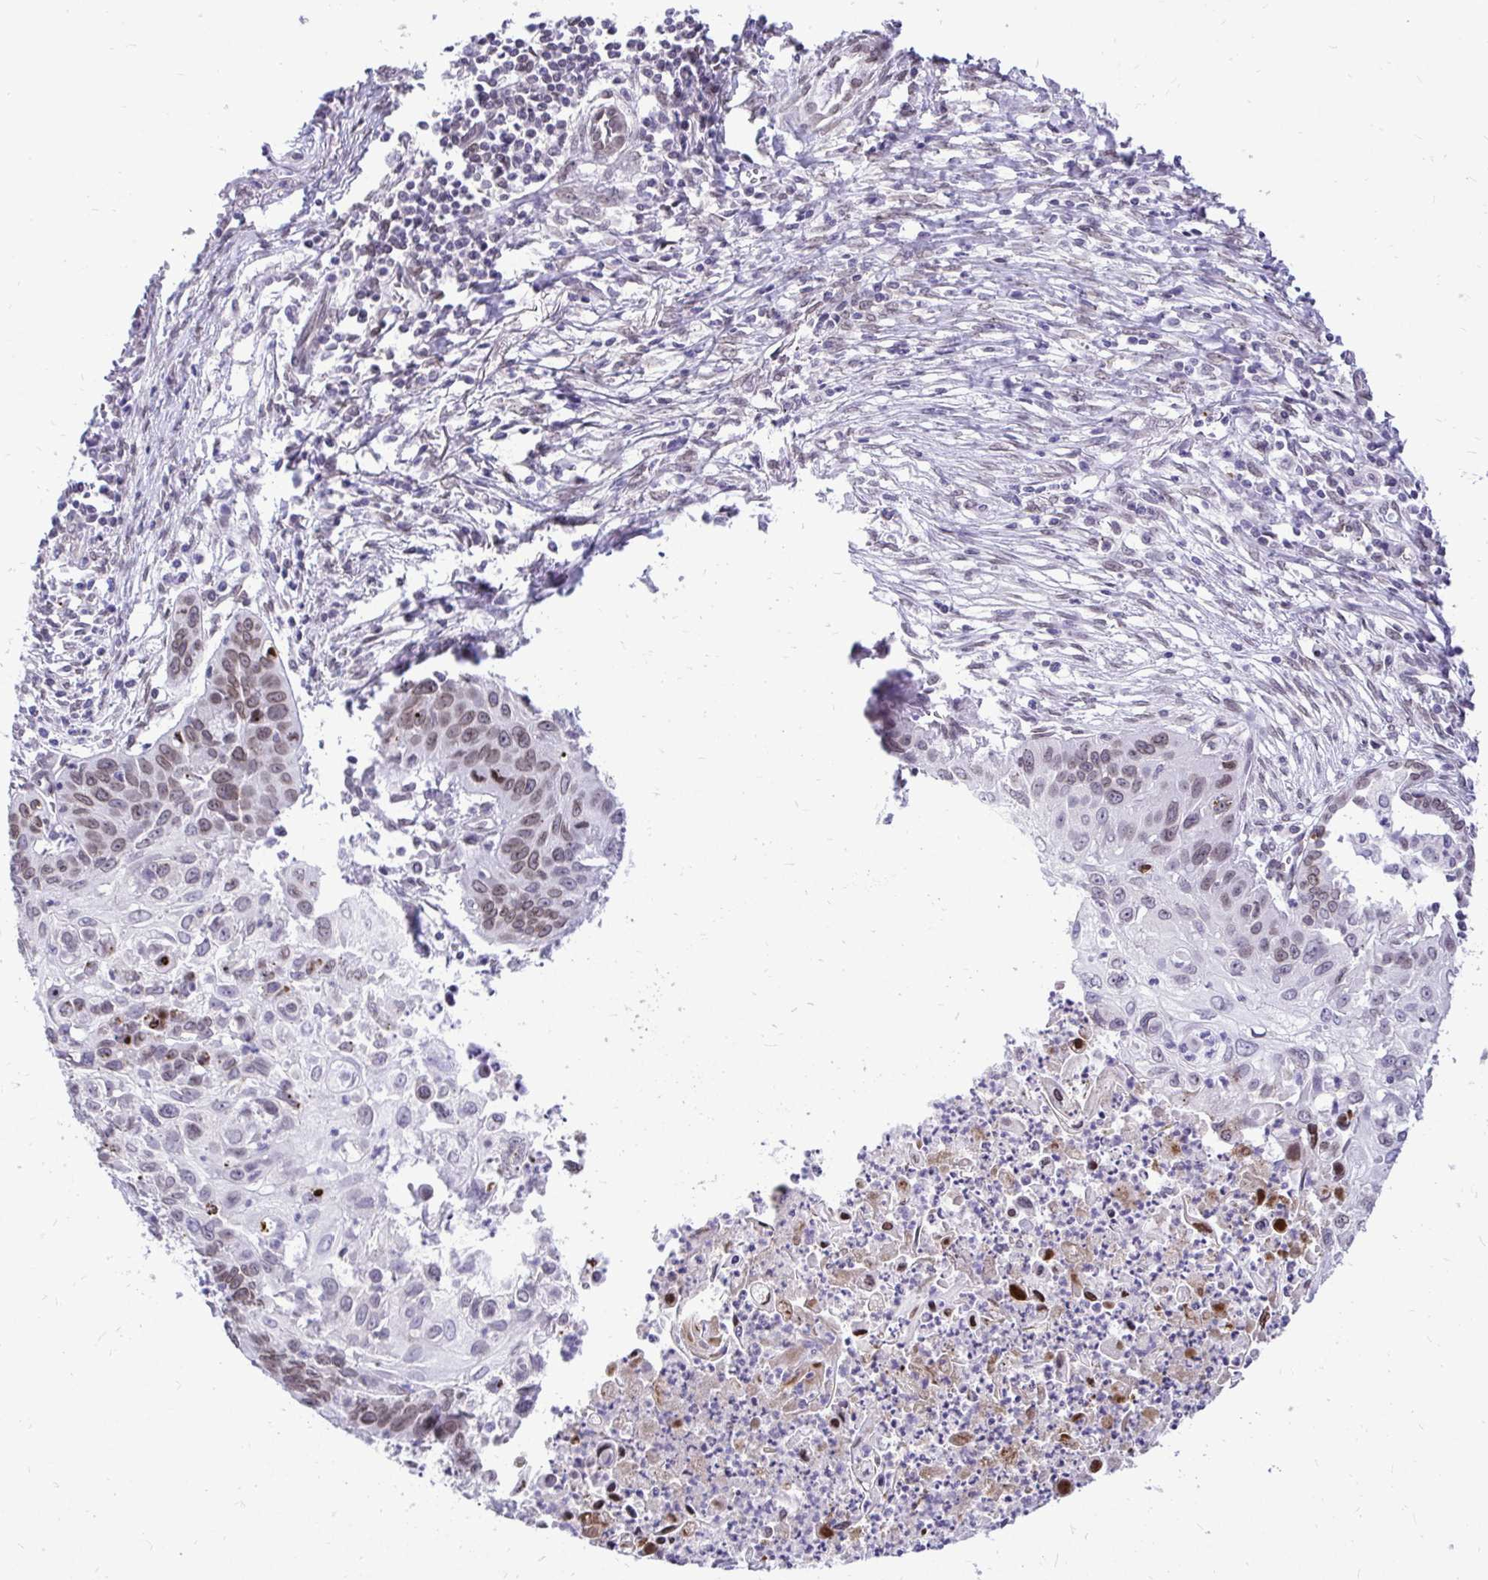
{"staining": {"intensity": "weak", "quantity": "25%-75%", "location": "cytoplasmic/membranous,nuclear"}, "tissue": "lung cancer", "cell_type": "Tumor cells", "image_type": "cancer", "snomed": [{"axis": "morphology", "description": "Squamous cell carcinoma, NOS"}, {"axis": "topography", "description": "Lung"}], "caption": "A micrograph of human lung squamous cell carcinoma stained for a protein displays weak cytoplasmic/membranous and nuclear brown staining in tumor cells. The staining is performed using DAB brown chromogen to label protein expression. The nuclei are counter-stained blue using hematoxylin.", "gene": "BANF1", "patient": {"sex": "male", "age": 71}}